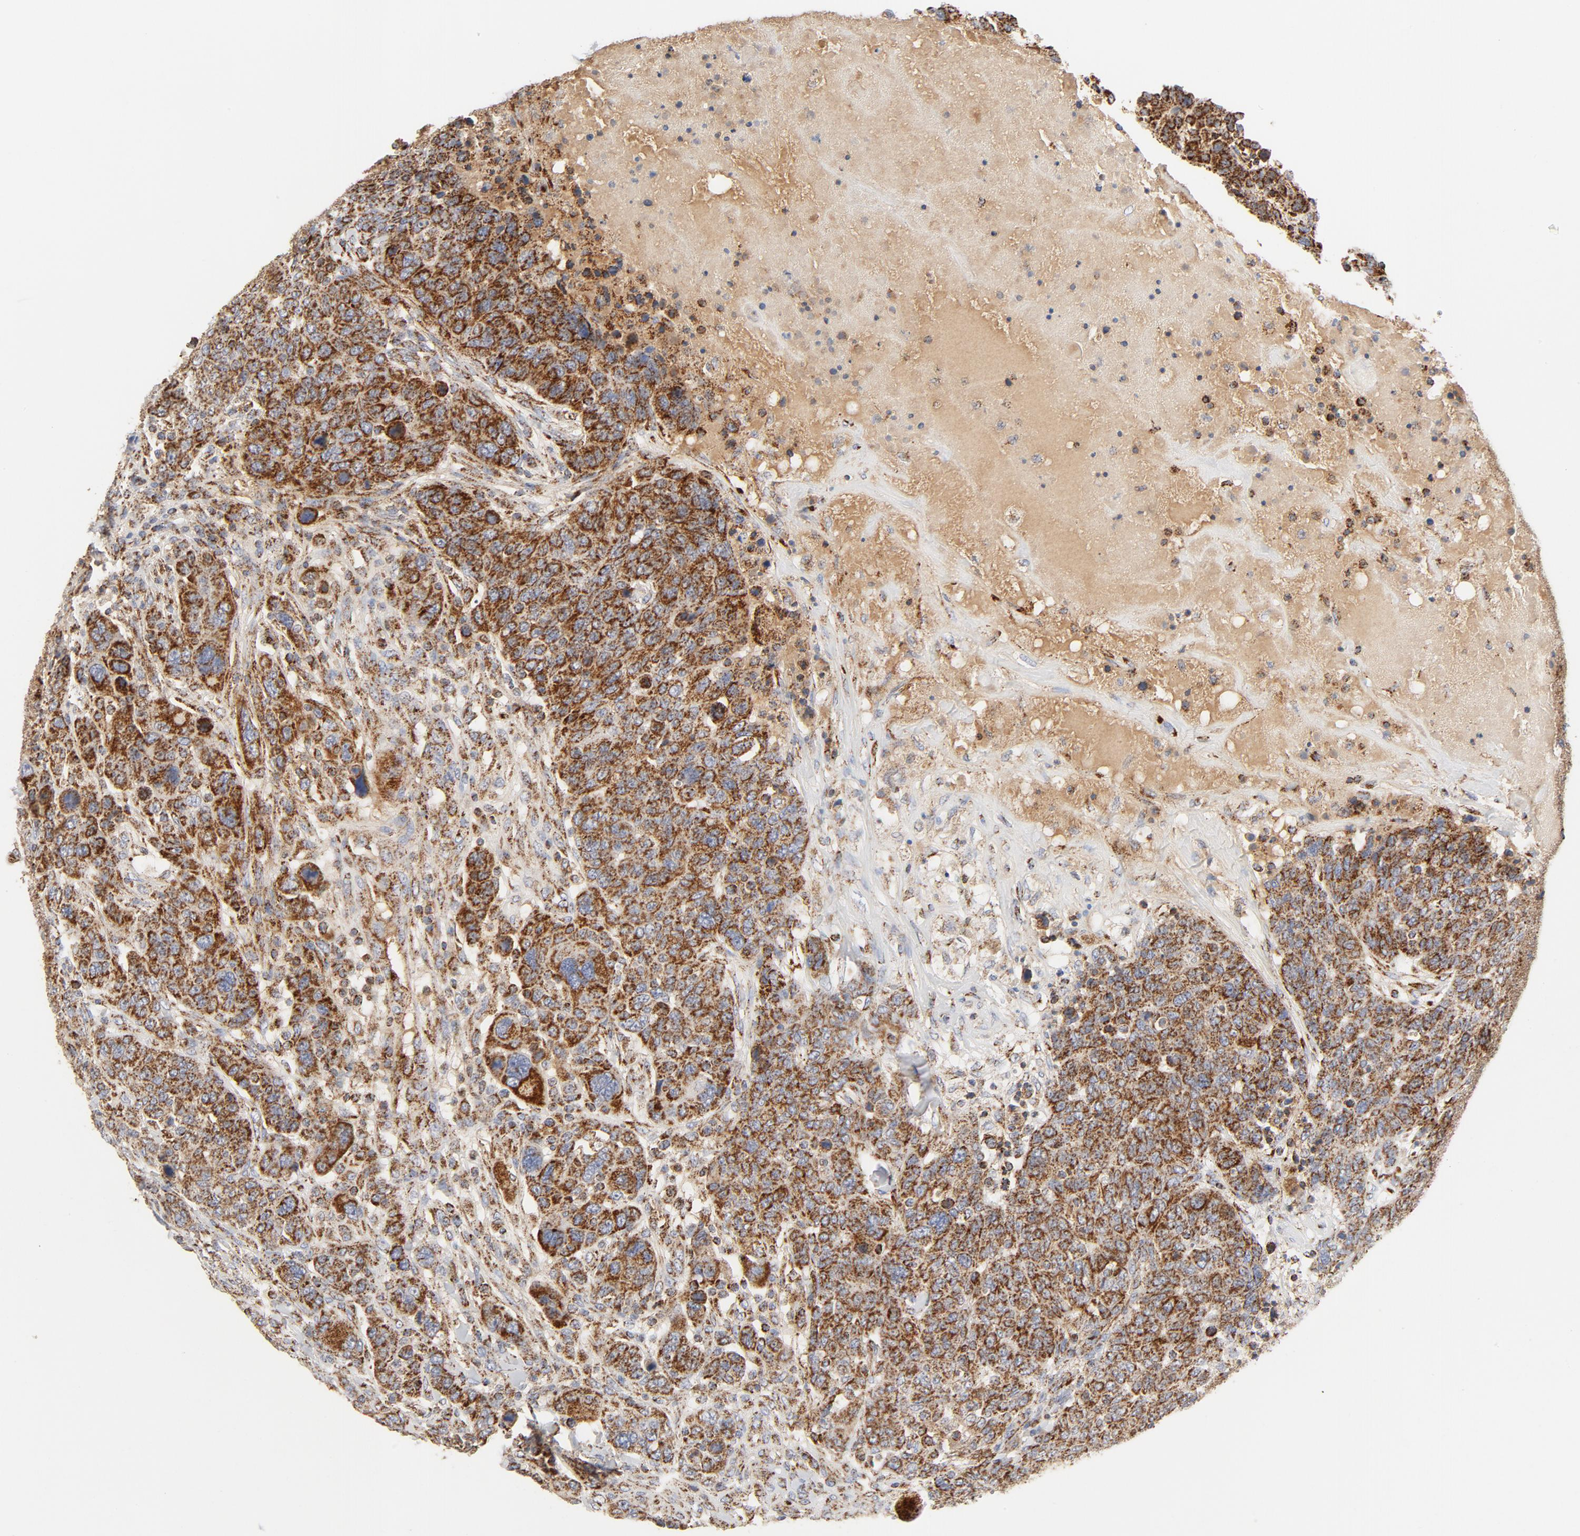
{"staining": {"intensity": "strong", "quantity": ">75%", "location": "cytoplasmic/membranous"}, "tissue": "breast cancer", "cell_type": "Tumor cells", "image_type": "cancer", "snomed": [{"axis": "morphology", "description": "Duct carcinoma"}, {"axis": "topography", "description": "Breast"}], "caption": "Breast cancer (invasive ductal carcinoma) was stained to show a protein in brown. There is high levels of strong cytoplasmic/membranous expression in about >75% of tumor cells. Nuclei are stained in blue.", "gene": "PCNX4", "patient": {"sex": "female", "age": 37}}